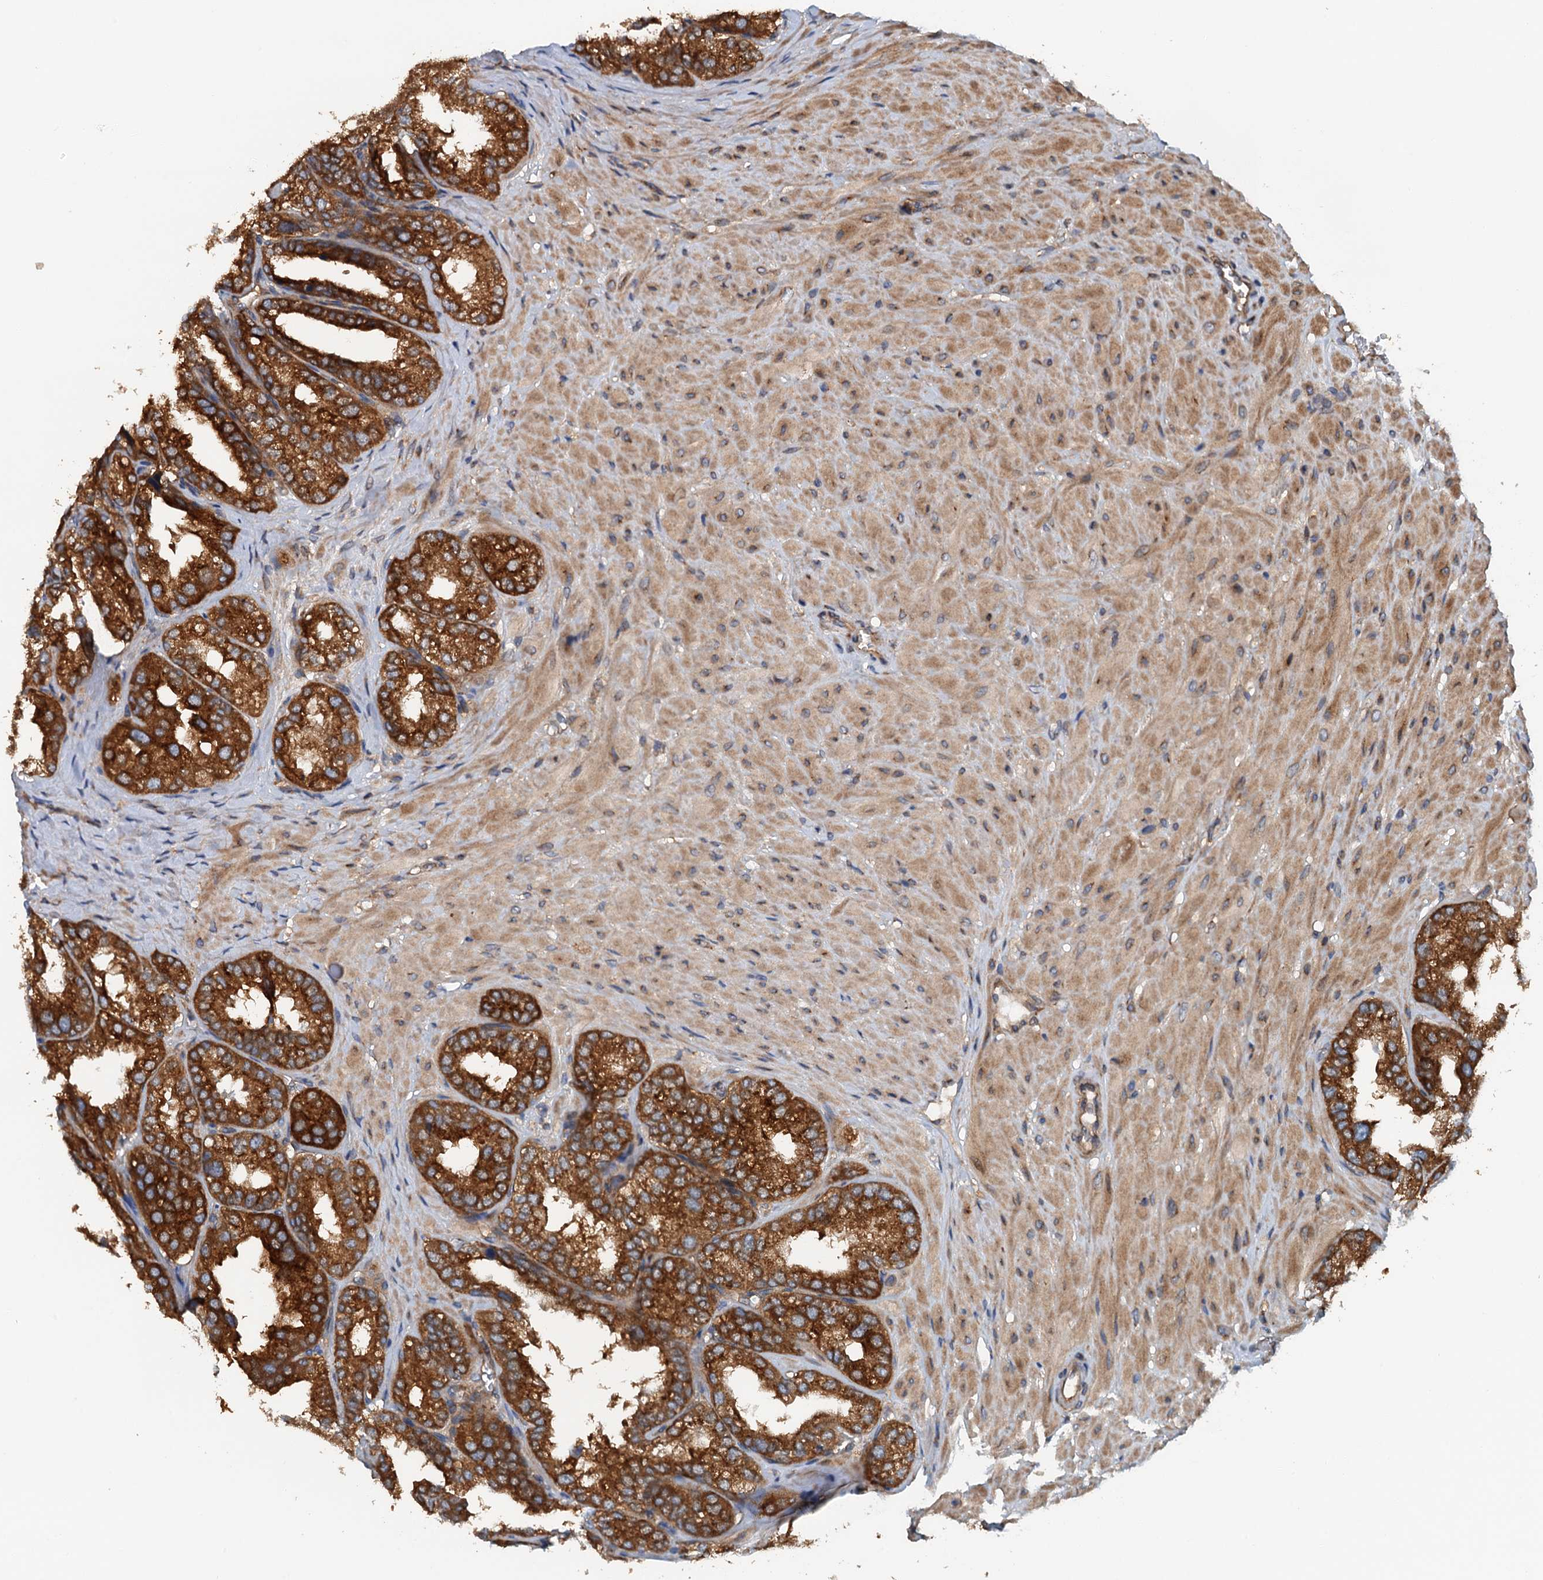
{"staining": {"intensity": "strong", "quantity": ">75%", "location": "cytoplasmic/membranous"}, "tissue": "seminal vesicle", "cell_type": "Glandular cells", "image_type": "normal", "snomed": [{"axis": "morphology", "description": "Normal tissue, NOS"}, {"axis": "topography", "description": "Prostate"}, {"axis": "topography", "description": "Seminal veicle"}], "caption": "Immunohistochemical staining of benign human seminal vesicle shows strong cytoplasmic/membranous protein positivity in approximately >75% of glandular cells. The staining is performed using DAB (3,3'-diaminobenzidine) brown chromogen to label protein expression. The nuclei are counter-stained blue using hematoxylin.", "gene": "COG3", "patient": {"sex": "male", "age": 51}}